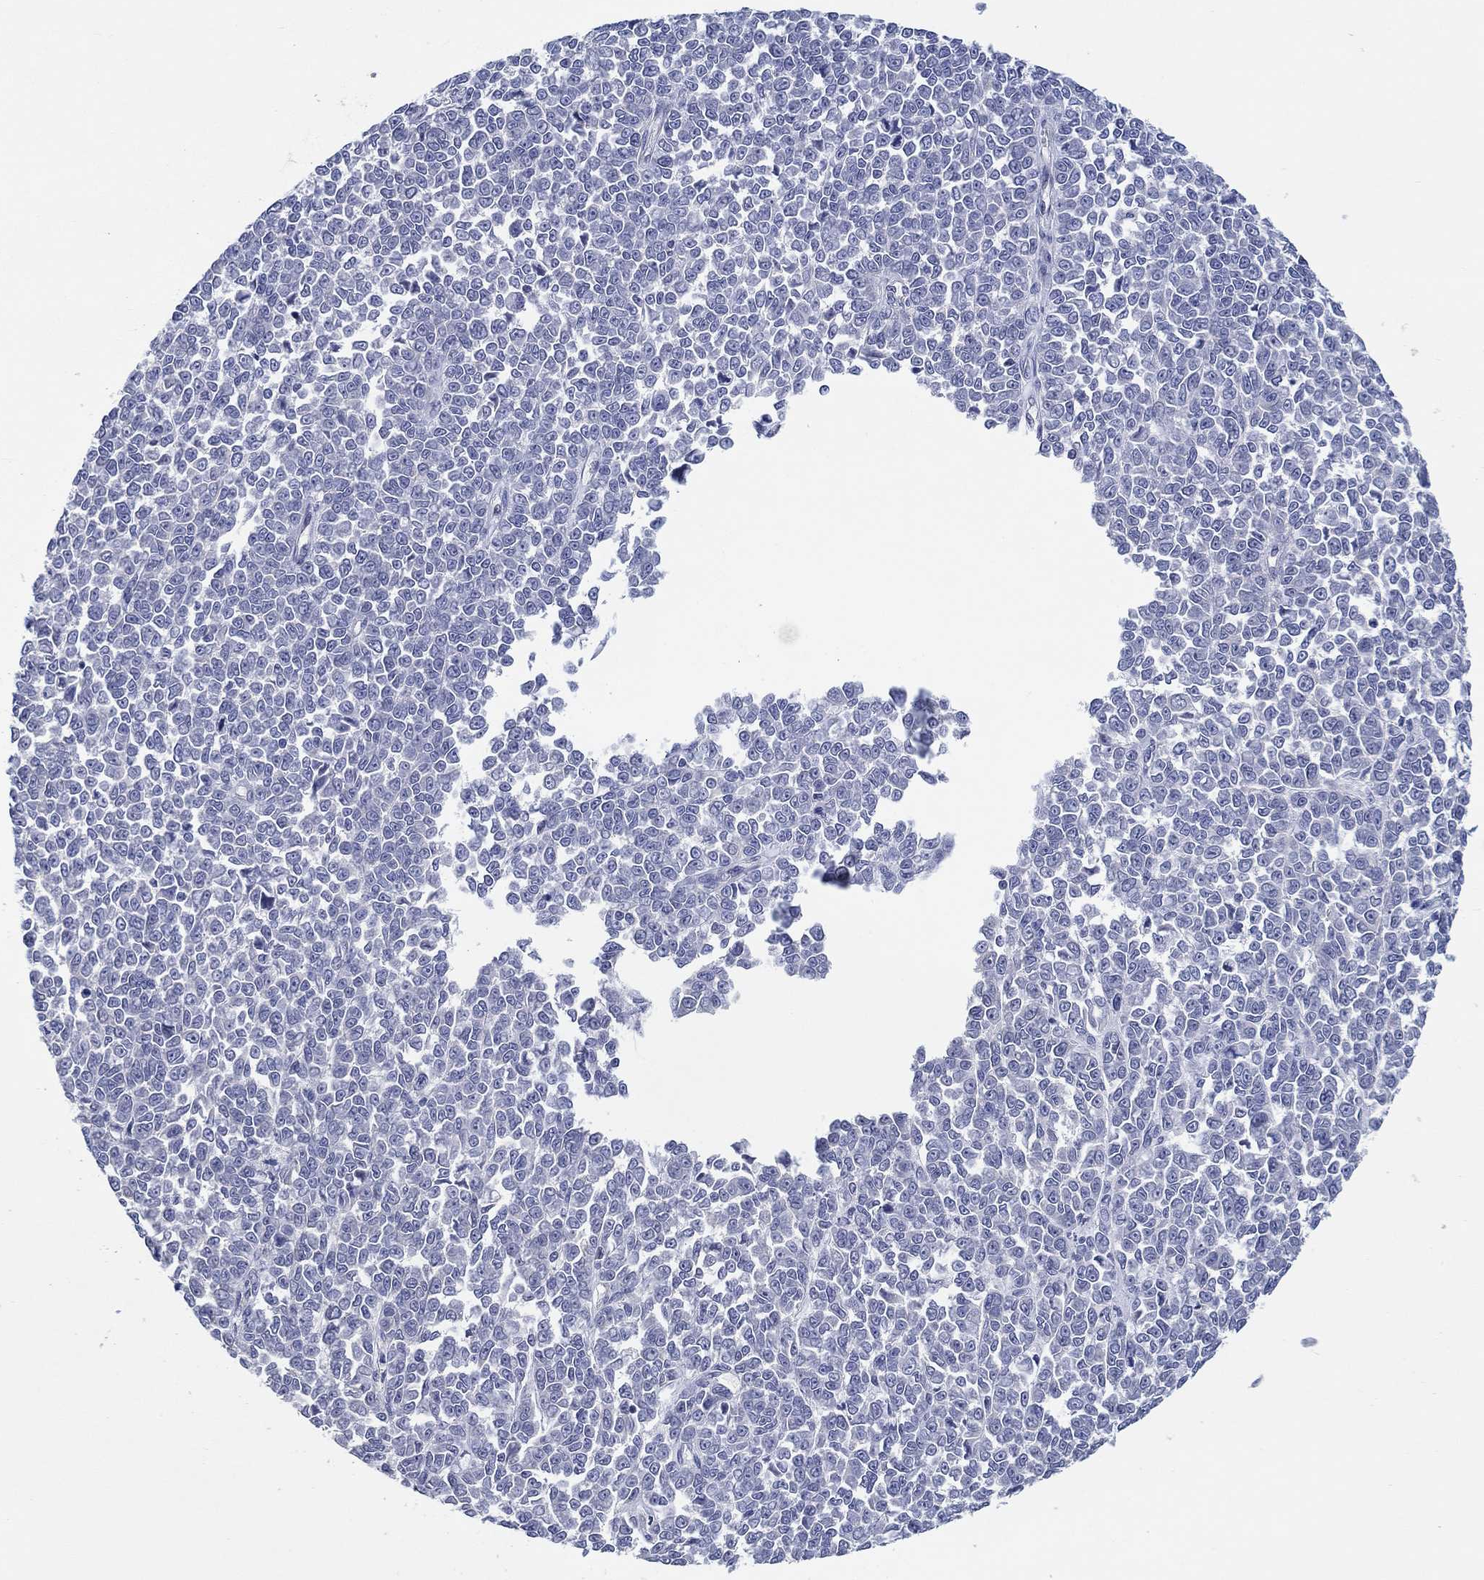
{"staining": {"intensity": "negative", "quantity": "none", "location": "none"}, "tissue": "melanoma", "cell_type": "Tumor cells", "image_type": "cancer", "snomed": [{"axis": "morphology", "description": "Malignant melanoma, NOS"}, {"axis": "topography", "description": "Skin"}], "caption": "Photomicrograph shows no significant protein staining in tumor cells of malignant melanoma. (DAB IHC, high magnification).", "gene": "ERMP1", "patient": {"sex": "female", "age": 95}}